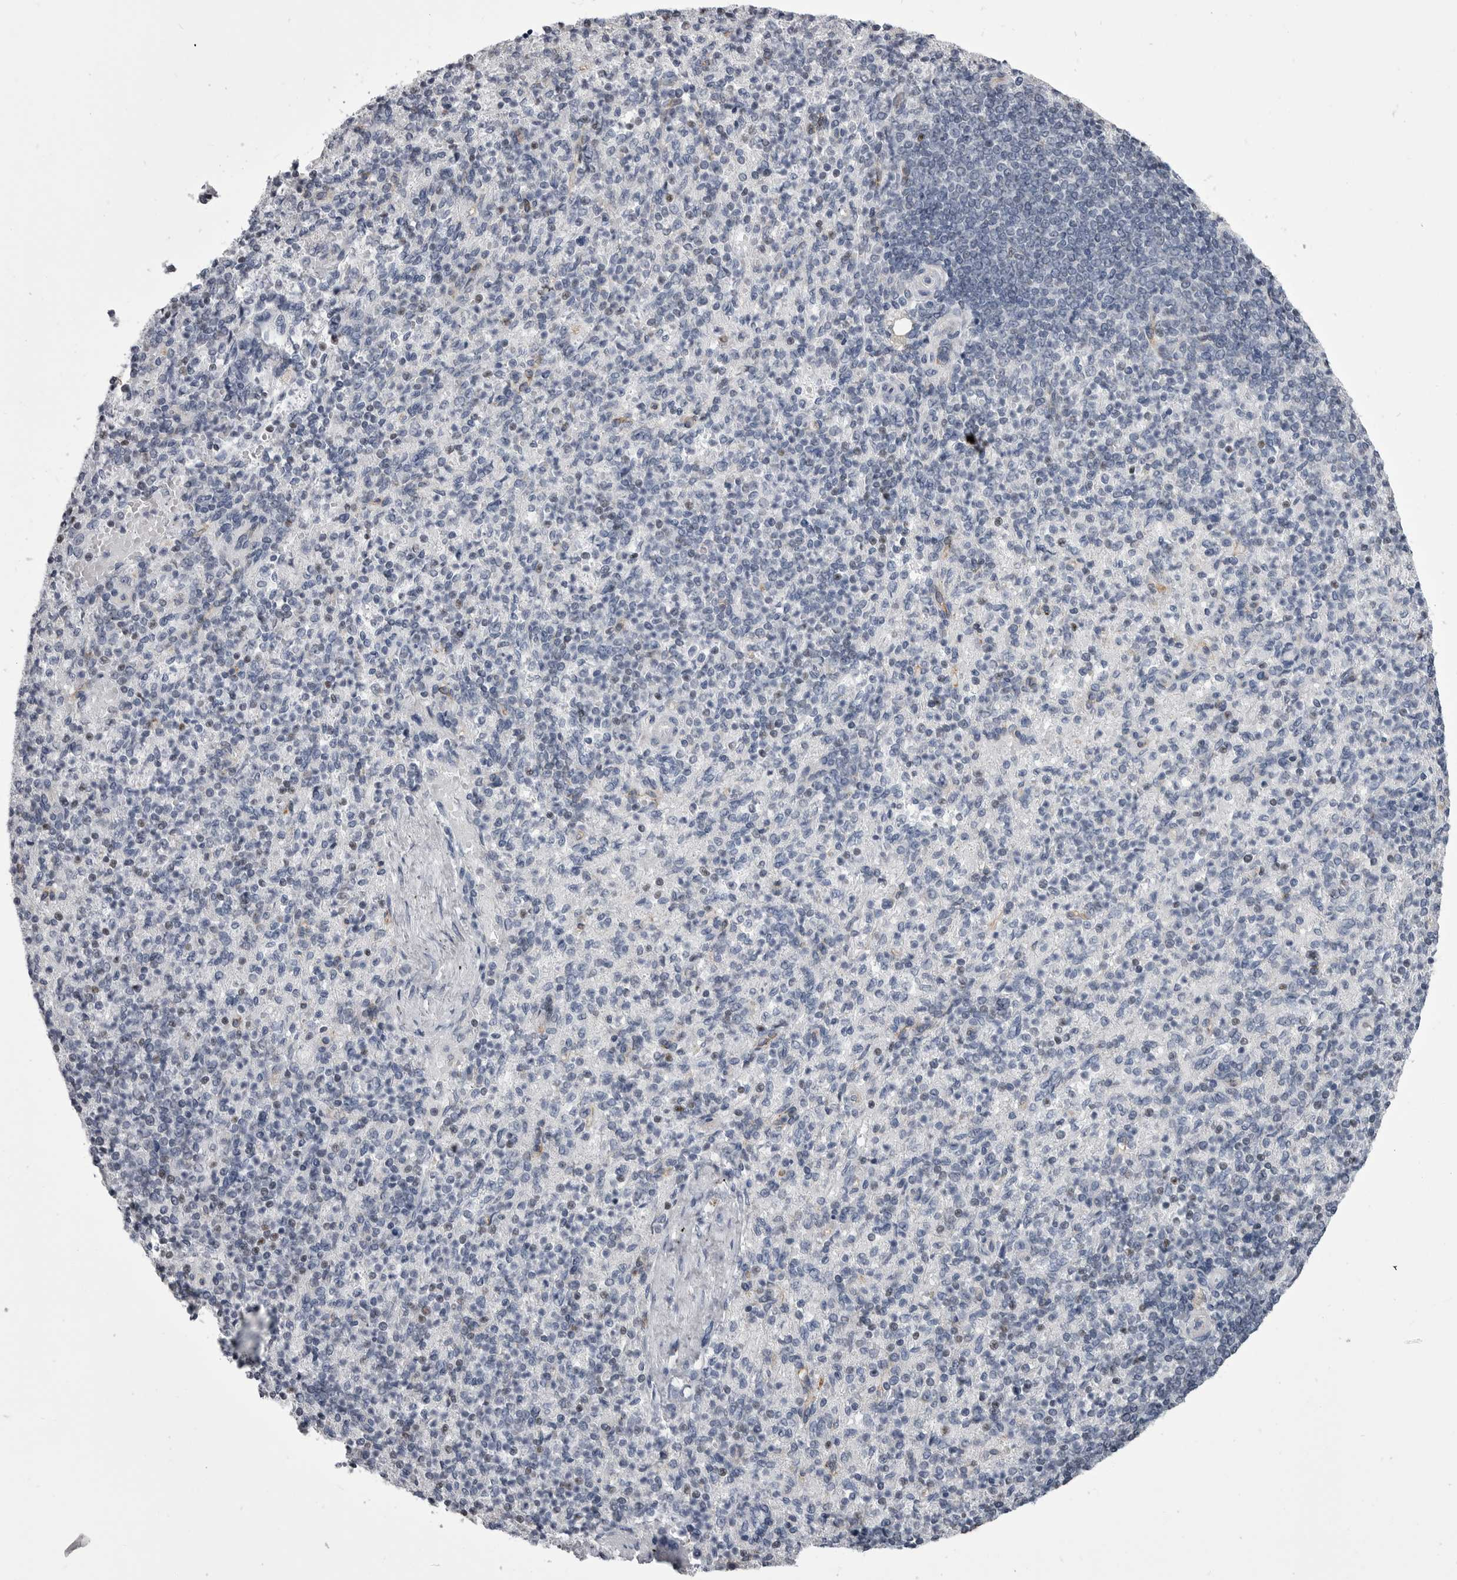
{"staining": {"intensity": "weak", "quantity": "<25%", "location": "nuclear"}, "tissue": "spleen", "cell_type": "Cells in red pulp", "image_type": "normal", "snomed": [{"axis": "morphology", "description": "Normal tissue, NOS"}, {"axis": "topography", "description": "Spleen"}], "caption": "DAB (3,3'-diaminobenzidine) immunohistochemical staining of unremarkable human spleen shows no significant expression in cells in red pulp.", "gene": "OPLAH", "patient": {"sex": "female", "age": 74}}